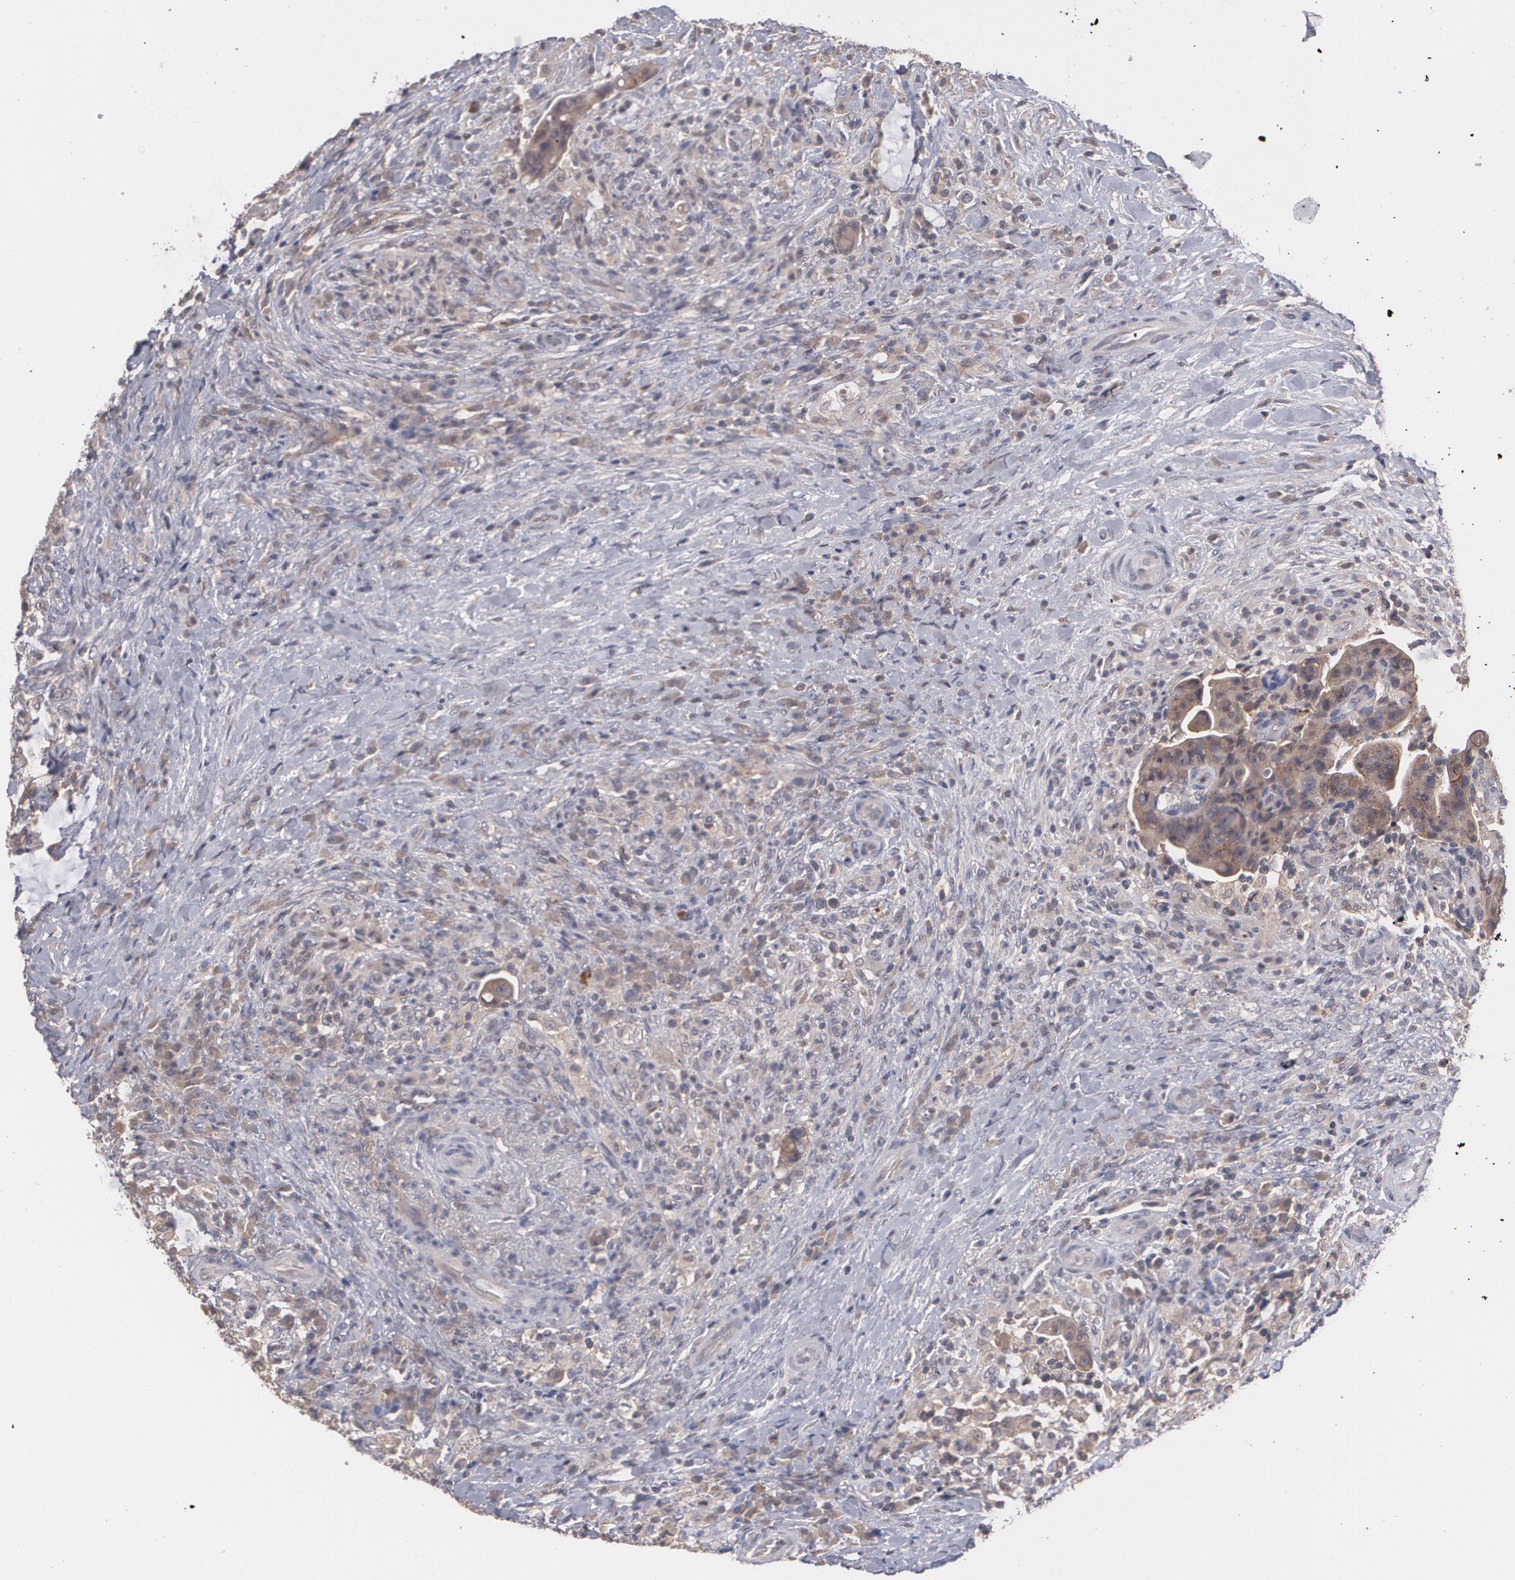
{"staining": {"intensity": "moderate", "quantity": ">75%", "location": "cytoplasmic/membranous"}, "tissue": "colorectal cancer", "cell_type": "Tumor cells", "image_type": "cancer", "snomed": [{"axis": "morphology", "description": "Adenocarcinoma, NOS"}, {"axis": "topography", "description": "Rectum"}], "caption": "Protein staining shows moderate cytoplasmic/membranous positivity in approximately >75% of tumor cells in colorectal adenocarcinoma.", "gene": "ARF6", "patient": {"sex": "female", "age": 71}}